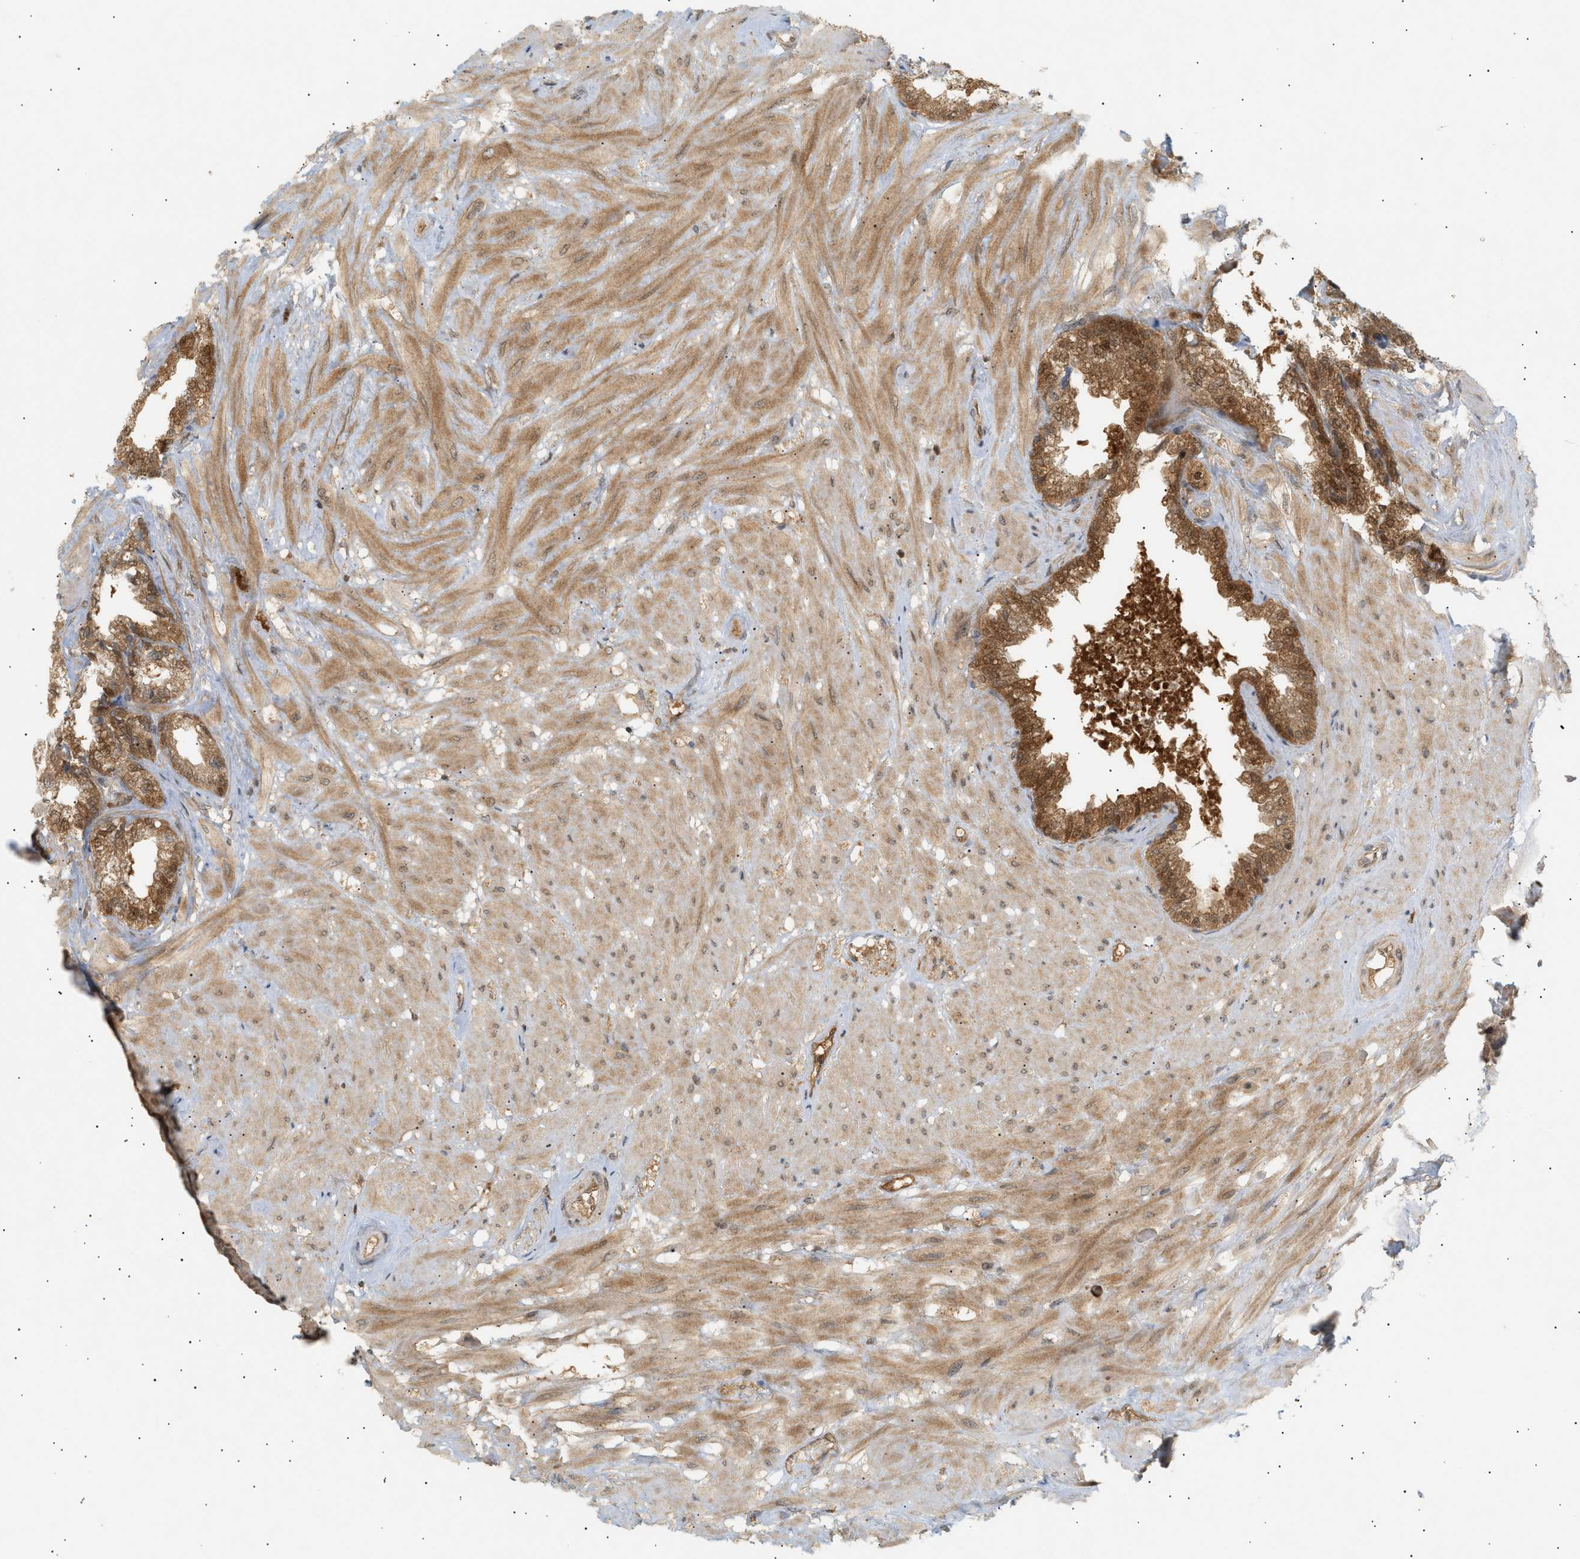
{"staining": {"intensity": "strong", "quantity": ">75%", "location": "cytoplasmic/membranous,nuclear"}, "tissue": "seminal vesicle", "cell_type": "Glandular cells", "image_type": "normal", "snomed": [{"axis": "morphology", "description": "Normal tissue, NOS"}, {"axis": "topography", "description": "Seminal veicle"}], "caption": "Immunohistochemistry (IHC) image of benign seminal vesicle: seminal vesicle stained using immunohistochemistry exhibits high levels of strong protein expression localized specifically in the cytoplasmic/membranous,nuclear of glandular cells, appearing as a cytoplasmic/membranous,nuclear brown color.", "gene": "SHC1", "patient": {"sex": "male", "age": 46}}